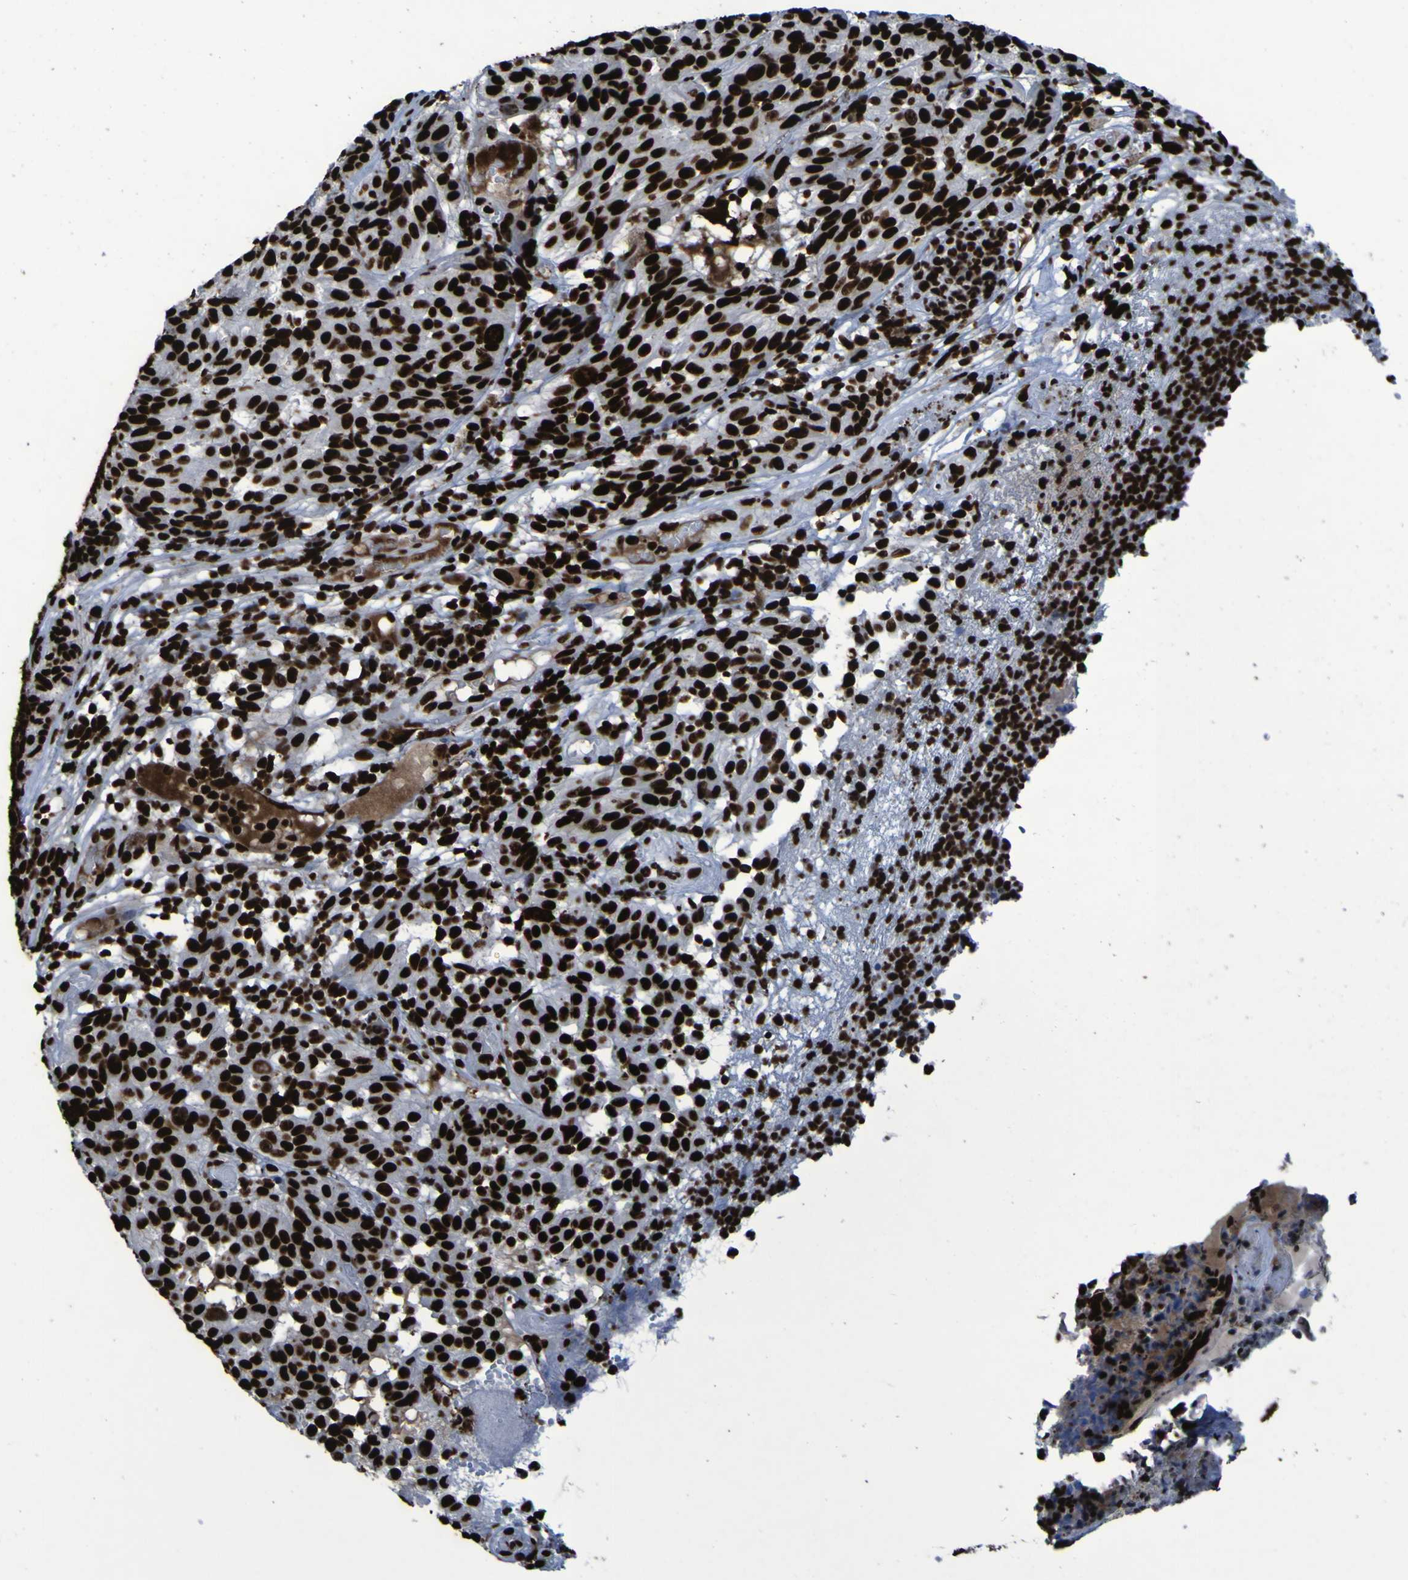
{"staining": {"intensity": "strong", "quantity": ">75%", "location": "nuclear"}, "tissue": "melanoma", "cell_type": "Tumor cells", "image_type": "cancer", "snomed": [{"axis": "morphology", "description": "Malignant melanoma, NOS"}, {"axis": "topography", "description": "Skin"}], "caption": "Tumor cells reveal high levels of strong nuclear positivity in approximately >75% of cells in malignant melanoma.", "gene": "NPM1", "patient": {"sex": "female", "age": 46}}